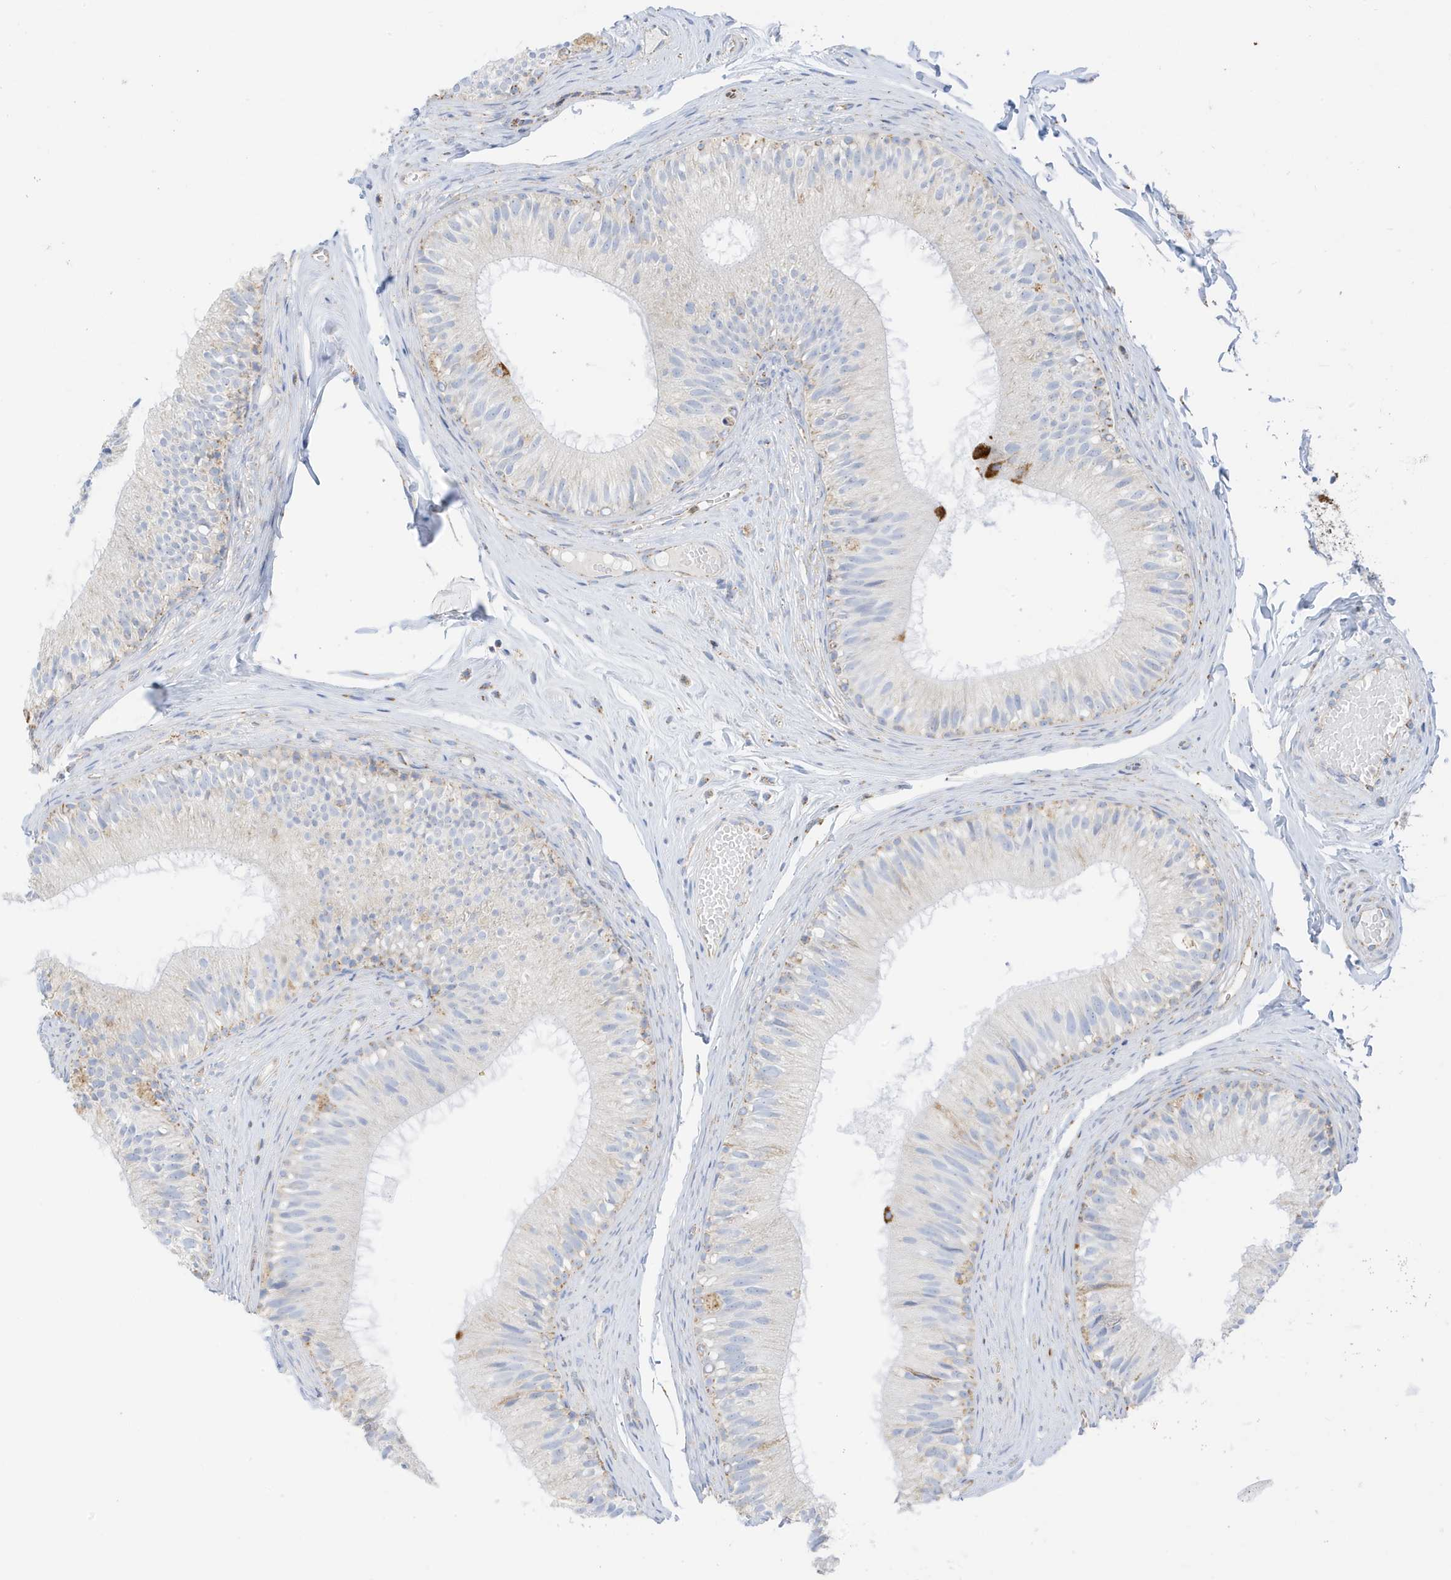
{"staining": {"intensity": "moderate", "quantity": "<25%", "location": "cytoplasmic/membranous"}, "tissue": "epididymis", "cell_type": "Glandular cells", "image_type": "normal", "snomed": [{"axis": "morphology", "description": "Normal tissue, NOS"}, {"axis": "morphology", "description": "Seminoma in situ"}, {"axis": "topography", "description": "Testis"}, {"axis": "topography", "description": "Epididymis"}], "caption": "High-magnification brightfield microscopy of normal epididymis stained with DAB (3,3'-diaminobenzidine) (brown) and counterstained with hematoxylin (blue). glandular cells exhibit moderate cytoplasmic/membranous expression is seen in approximately<25% of cells. The protein is stained brown, and the nuclei are stained in blue (DAB IHC with brightfield microscopy, high magnification).", "gene": "CAPN13", "patient": {"sex": "male", "age": 28}}